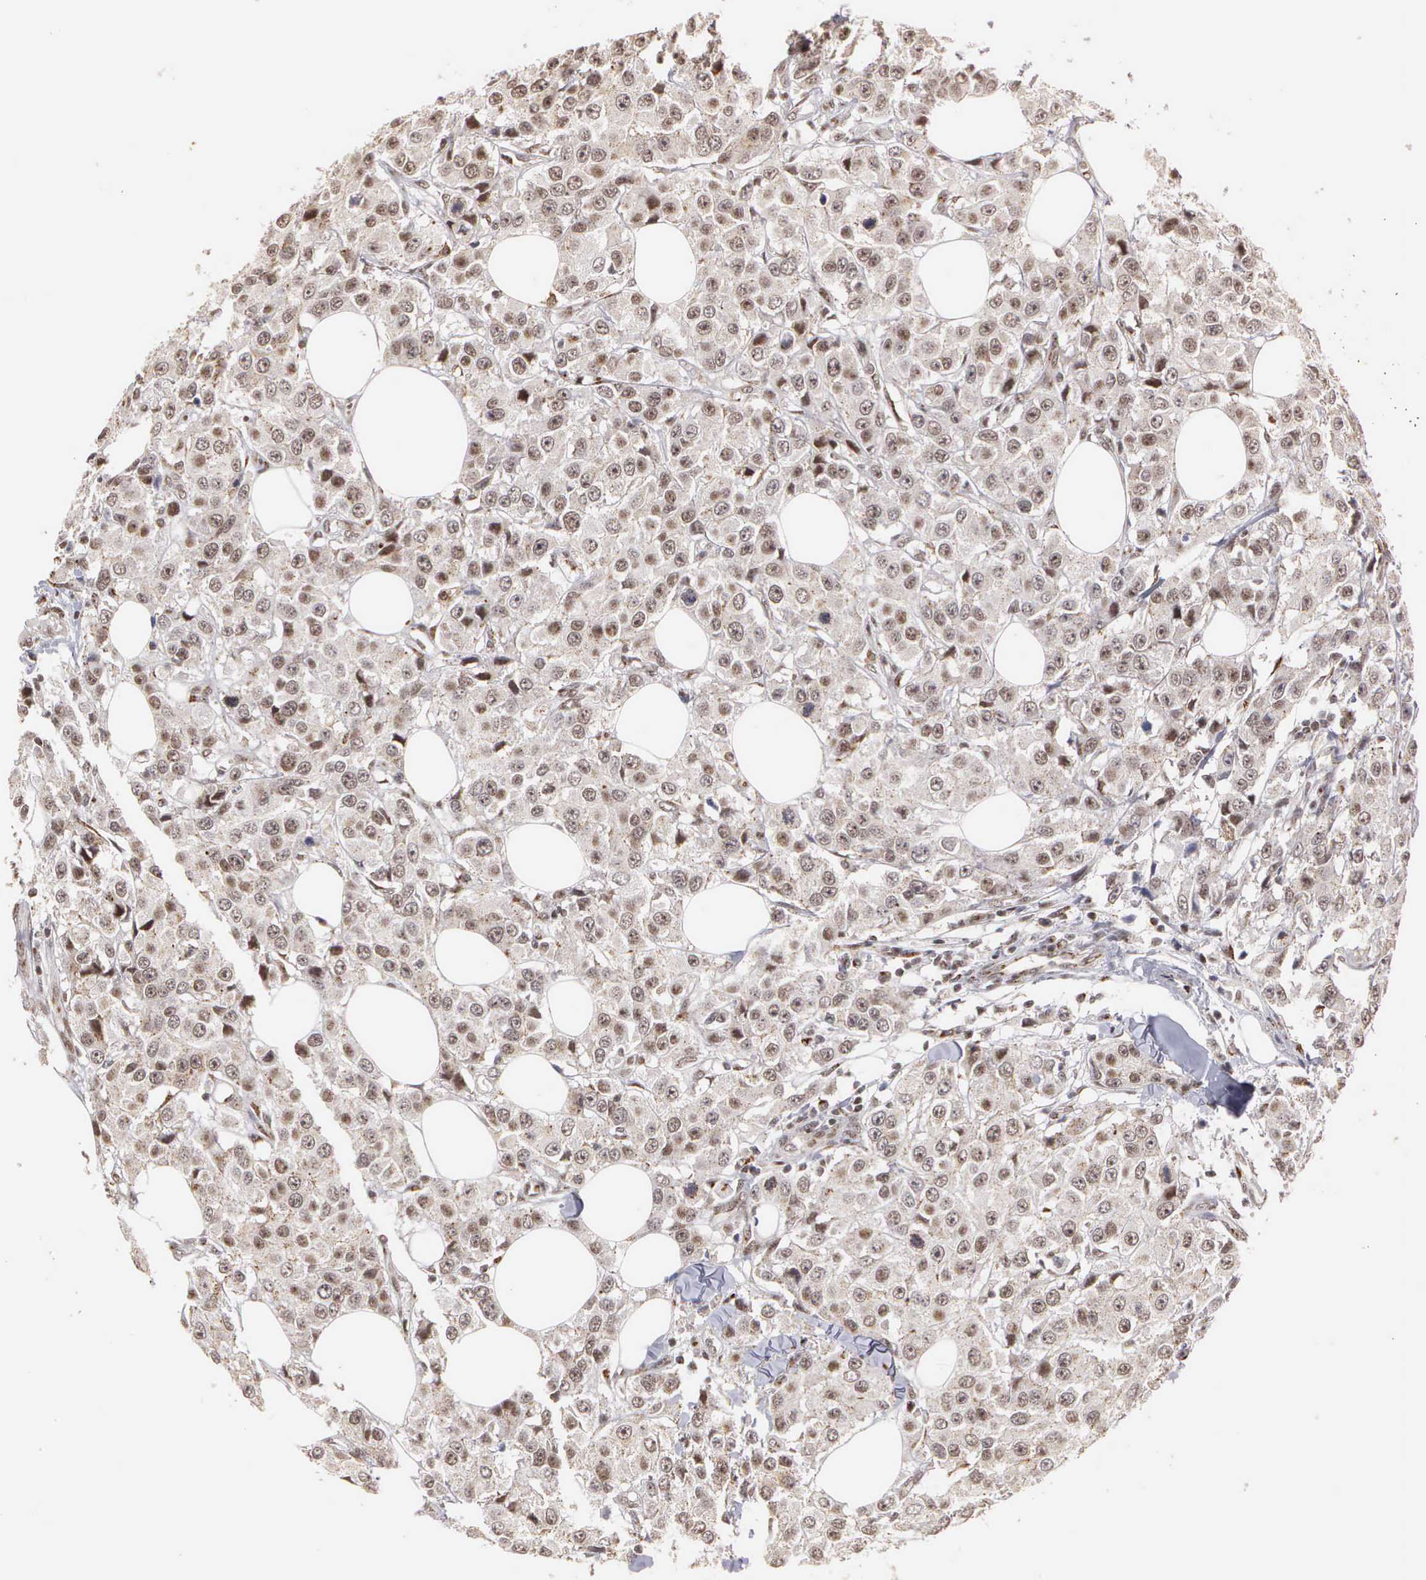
{"staining": {"intensity": "weak", "quantity": "25%-75%", "location": "nuclear"}, "tissue": "breast cancer", "cell_type": "Tumor cells", "image_type": "cancer", "snomed": [{"axis": "morphology", "description": "Duct carcinoma"}, {"axis": "topography", "description": "Breast"}], "caption": "Tumor cells show low levels of weak nuclear expression in about 25%-75% of cells in intraductal carcinoma (breast).", "gene": "GTF2A1", "patient": {"sex": "female", "age": 58}}